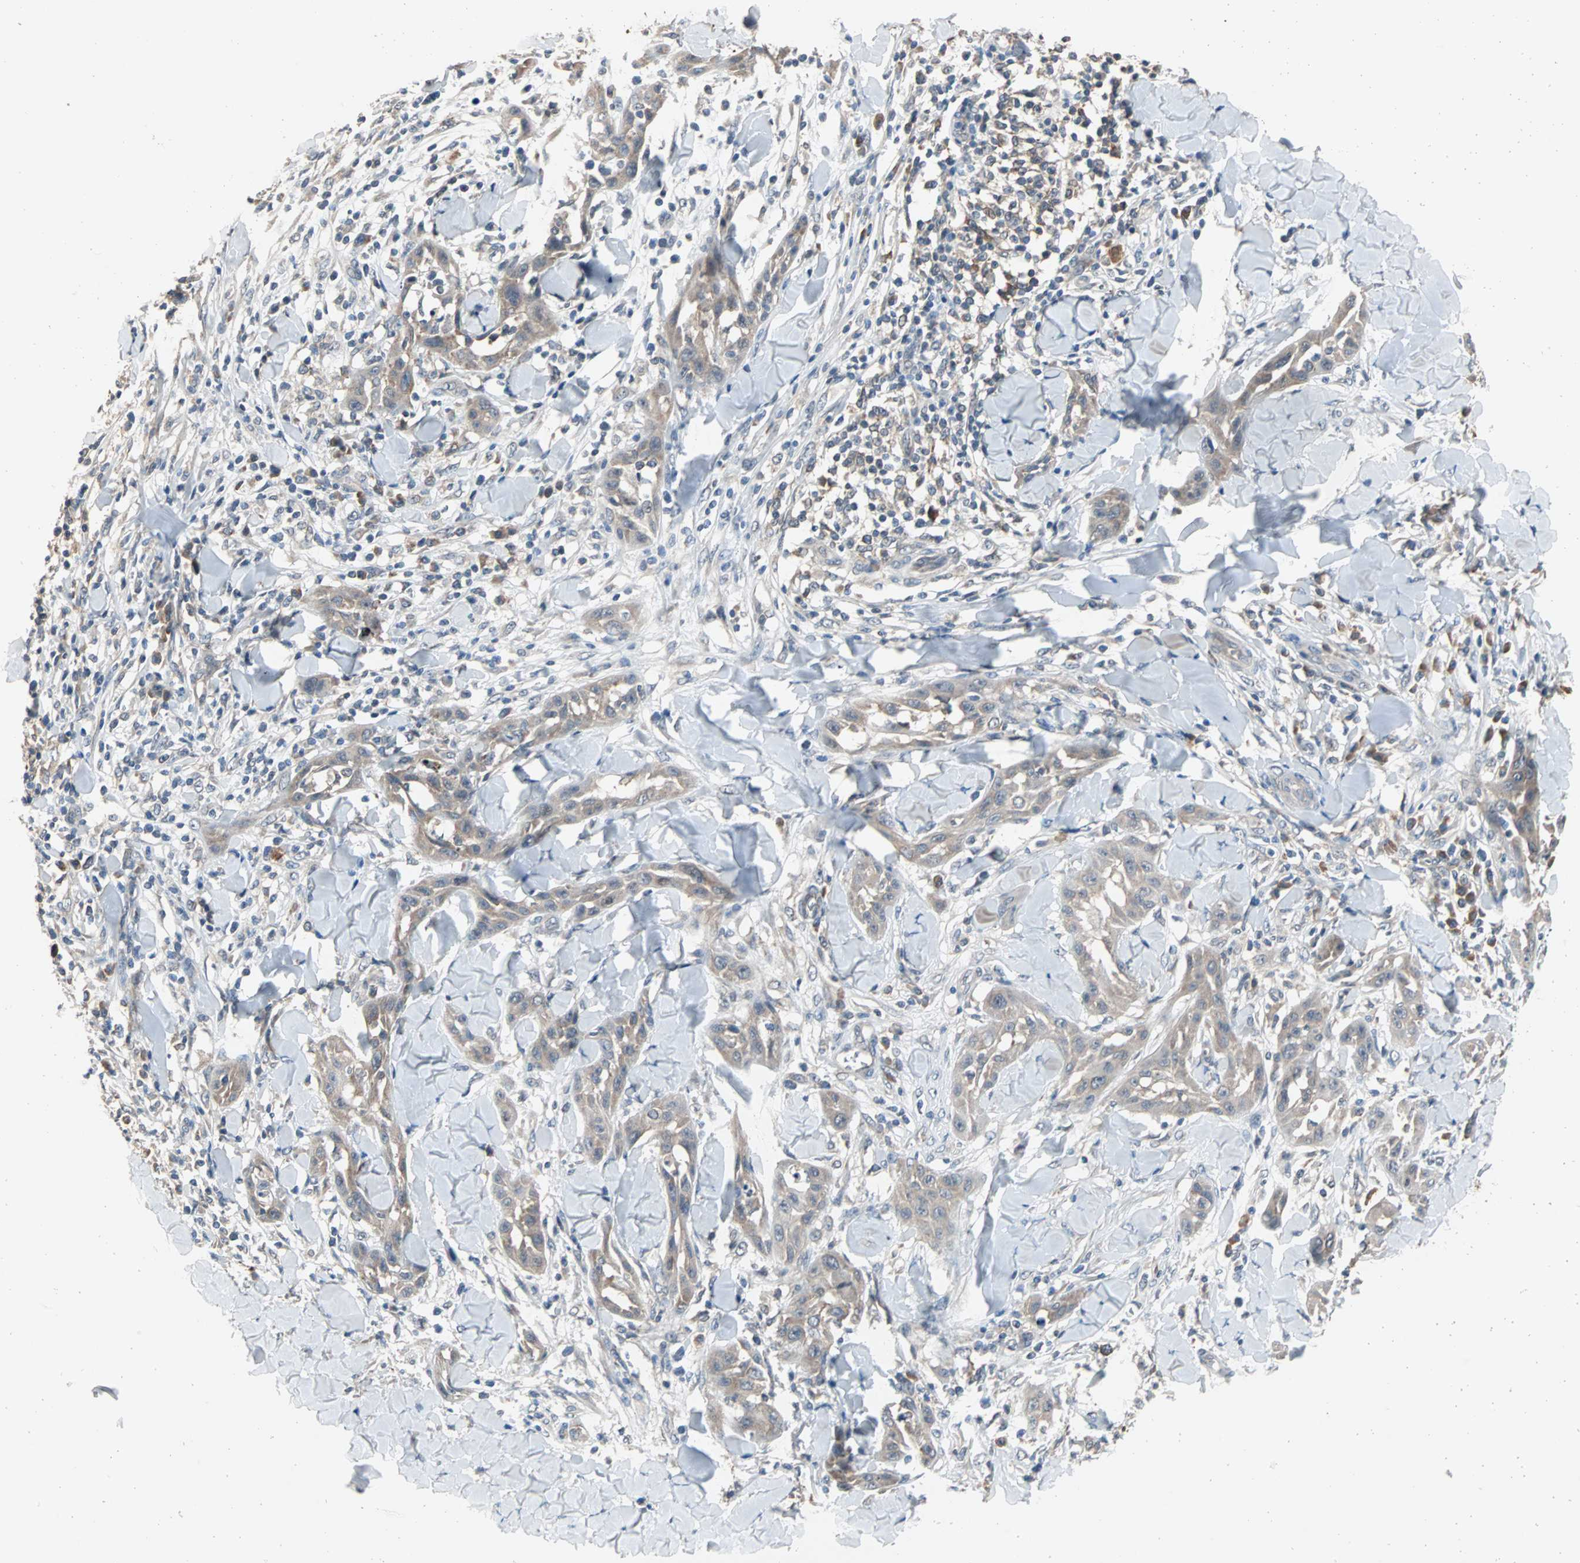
{"staining": {"intensity": "weak", "quantity": ">75%", "location": "cytoplasmic/membranous"}, "tissue": "skin cancer", "cell_type": "Tumor cells", "image_type": "cancer", "snomed": [{"axis": "morphology", "description": "Squamous cell carcinoma, NOS"}, {"axis": "topography", "description": "Skin"}], "caption": "High-power microscopy captured an IHC image of skin squamous cell carcinoma, revealing weak cytoplasmic/membranous positivity in approximately >75% of tumor cells. (DAB IHC with brightfield microscopy, high magnification).", "gene": "TTF2", "patient": {"sex": "male", "age": 24}}